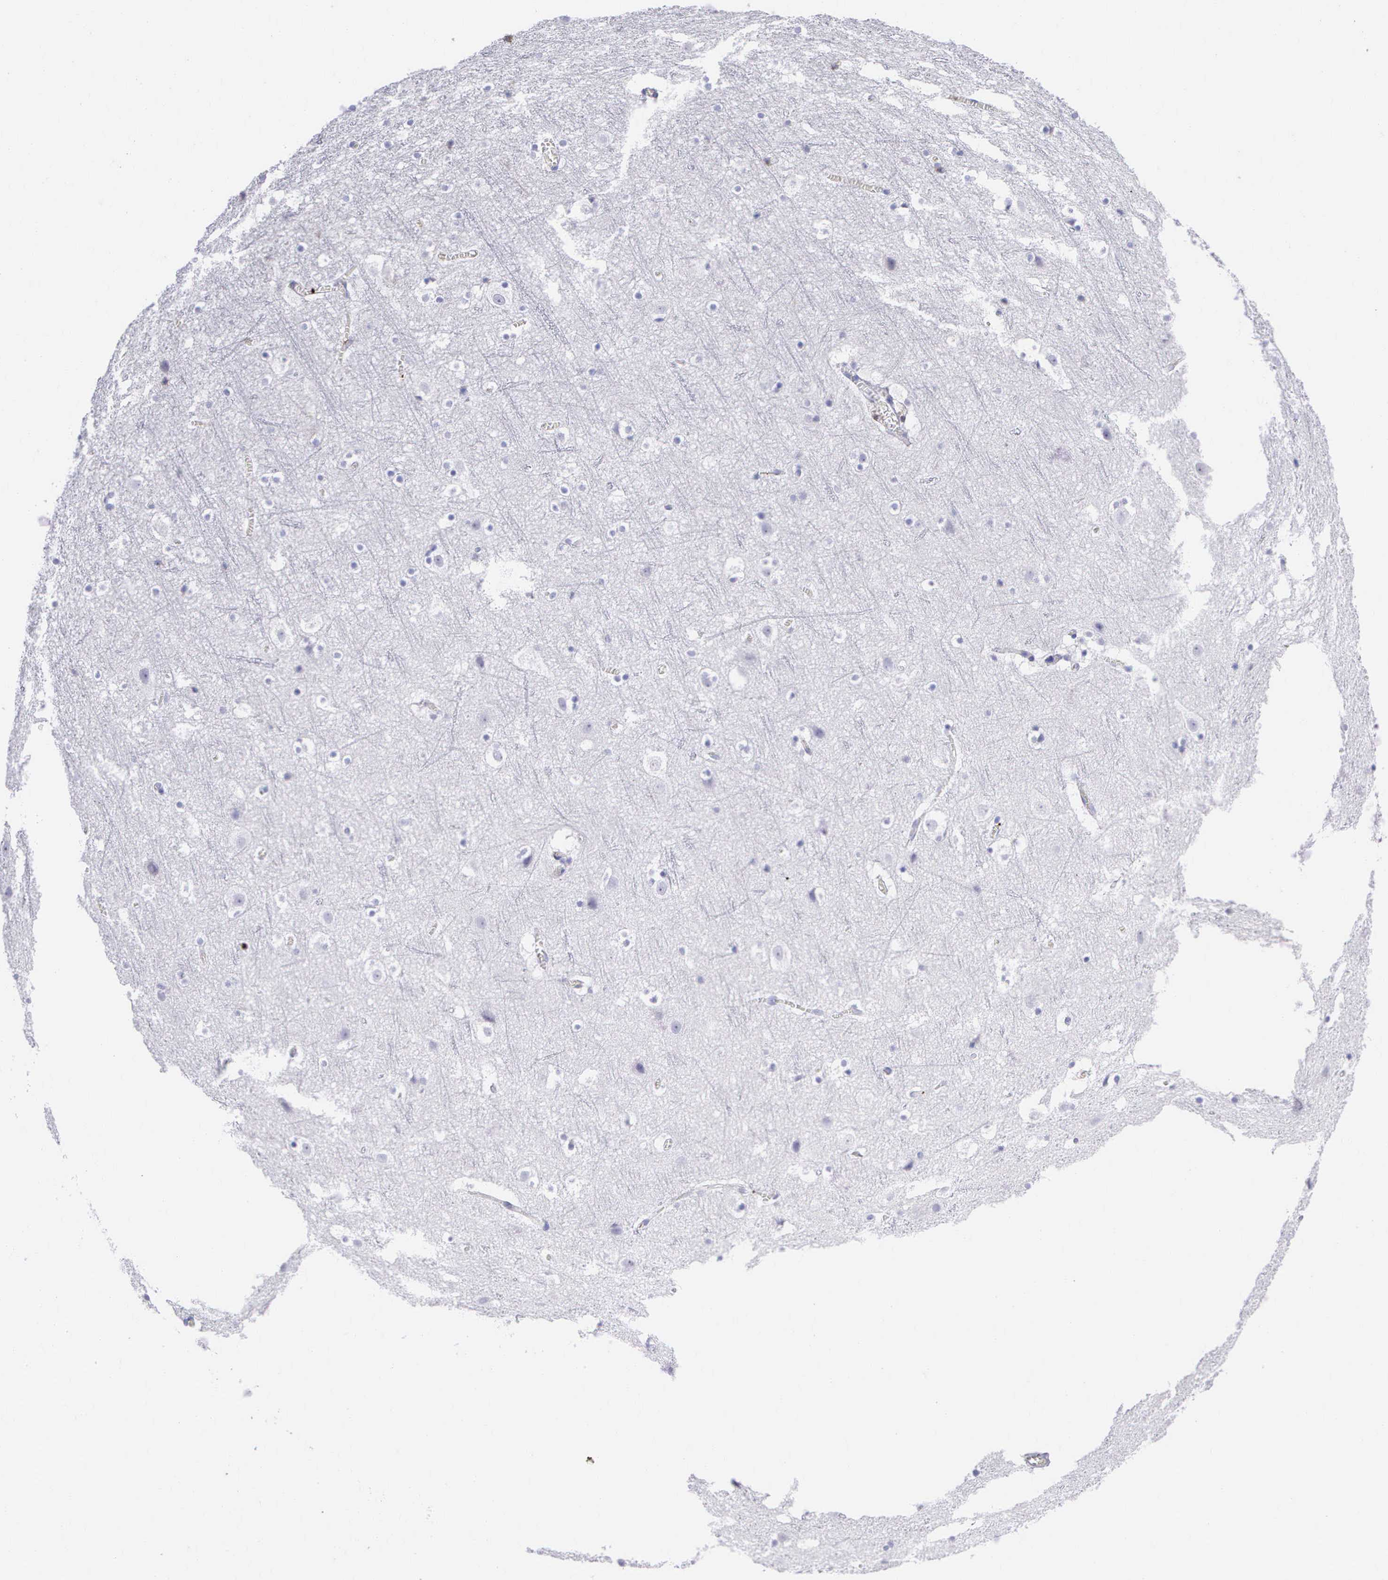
{"staining": {"intensity": "negative", "quantity": "none", "location": "none"}, "tissue": "cerebral cortex", "cell_type": "Endothelial cells", "image_type": "normal", "snomed": [{"axis": "morphology", "description": "Normal tissue, NOS"}, {"axis": "topography", "description": "Cerebral cortex"}], "caption": "IHC photomicrograph of normal cerebral cortex: cerebral cortex stained with DAB shows no significant protein positivity in endothelial cells. (DAB (3,3'-diaminobenzidine) immunohistochemistry visualized using brightfield microscopy, high magnification).", "gene": "SRGN", "patient": {"sex": "male", "age": 45}}